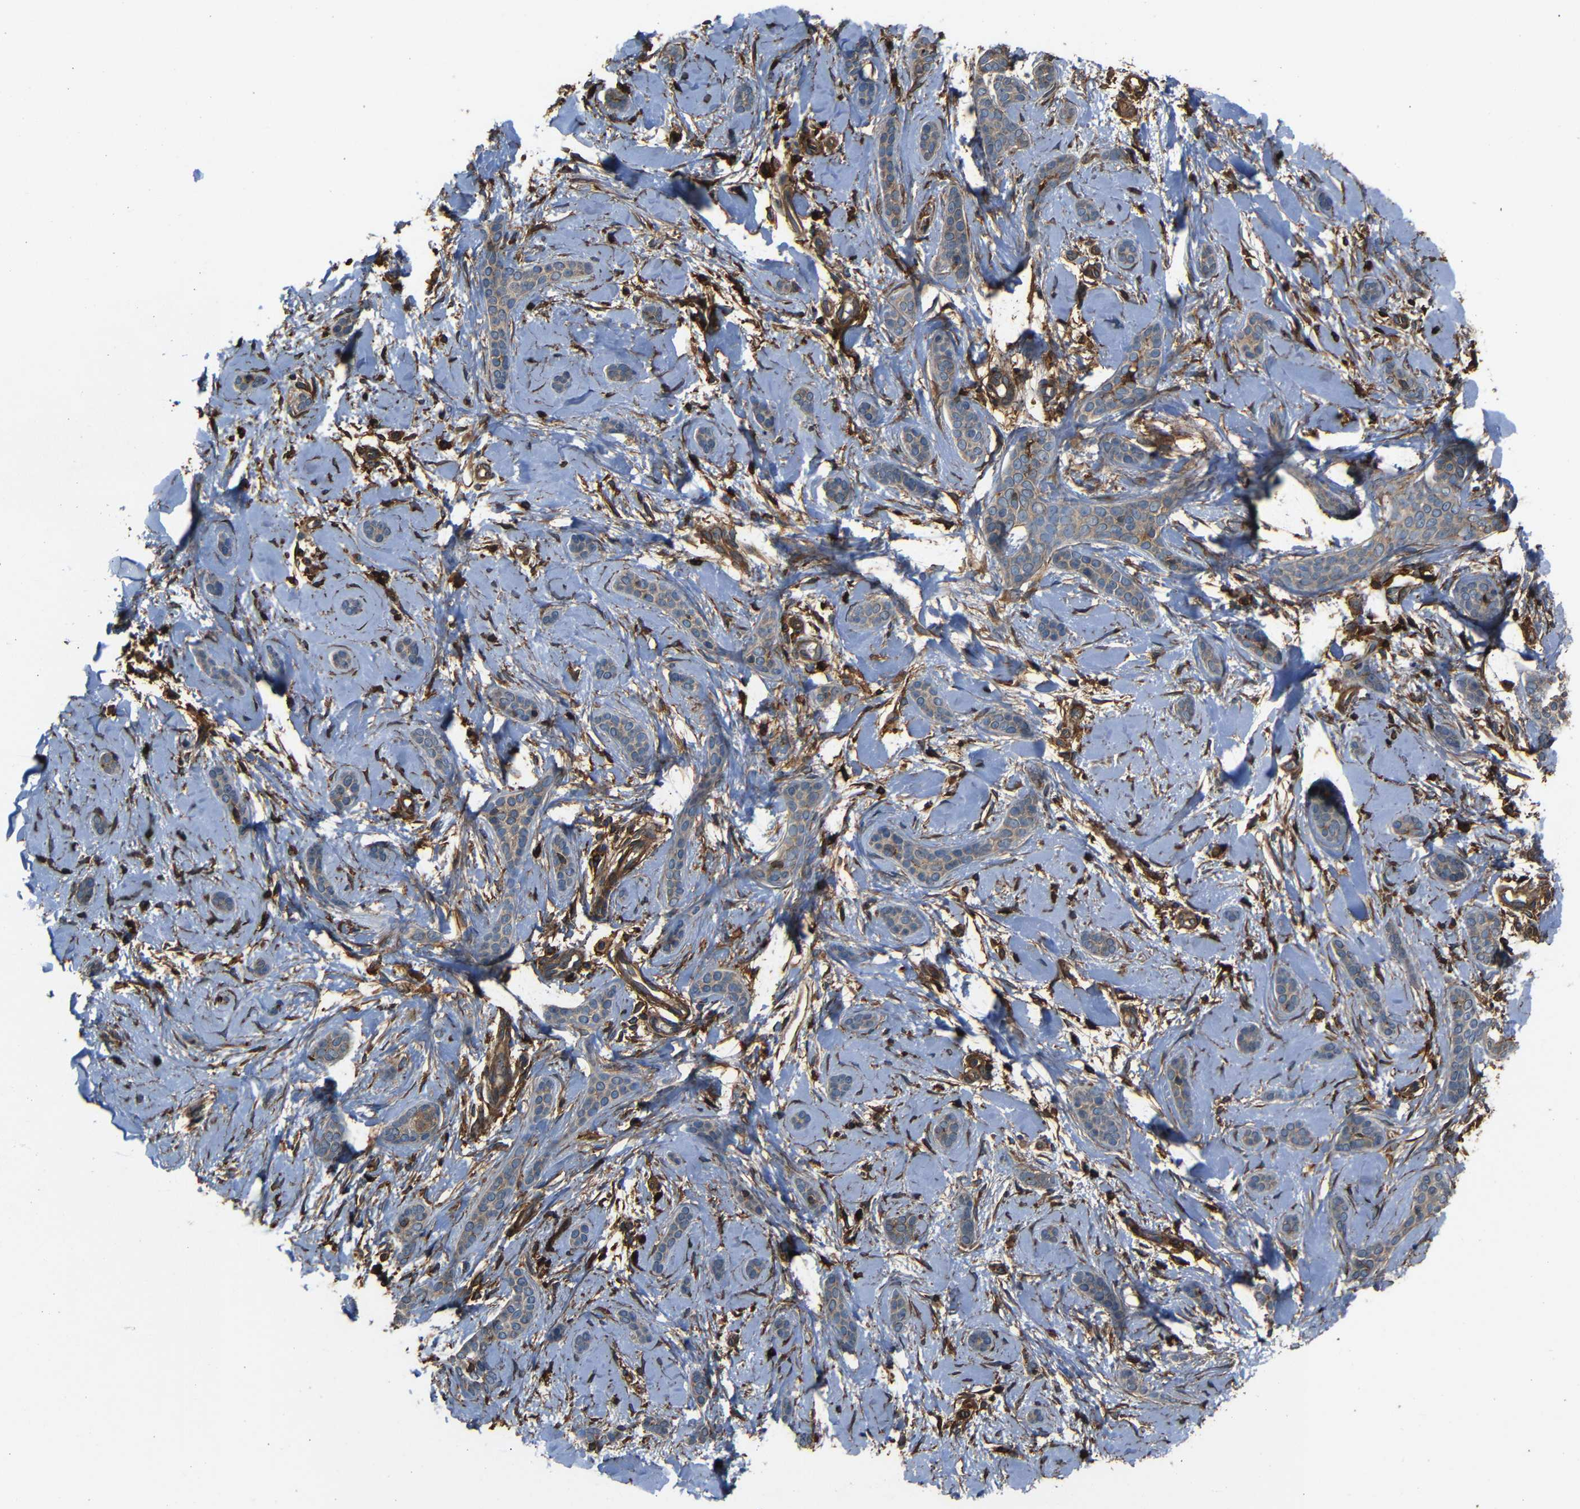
{"staining": {"intensity": "weak", "quantity": ">75%", "location": "cytoplasmic/membranous"}, "tissue": "skin cancer", "cell_type": "Tumor cells", "image_type": "cancer", "snomed": [{"axis": "morphology", "description": "Basal cell carcinoma"}, {"axis": "morphology", "description": "Adnexal tumor, benign"}, {"axis": "topography", "description": "Skin"}], "caption": "Skin cancer tissue shows weak cytoplasmic/membranous staining in about >75% of tumor cells, visualized by immunohistochemistry.", "gene": "ADGRE5", "patient": {"sex": "female", "age": 42}}